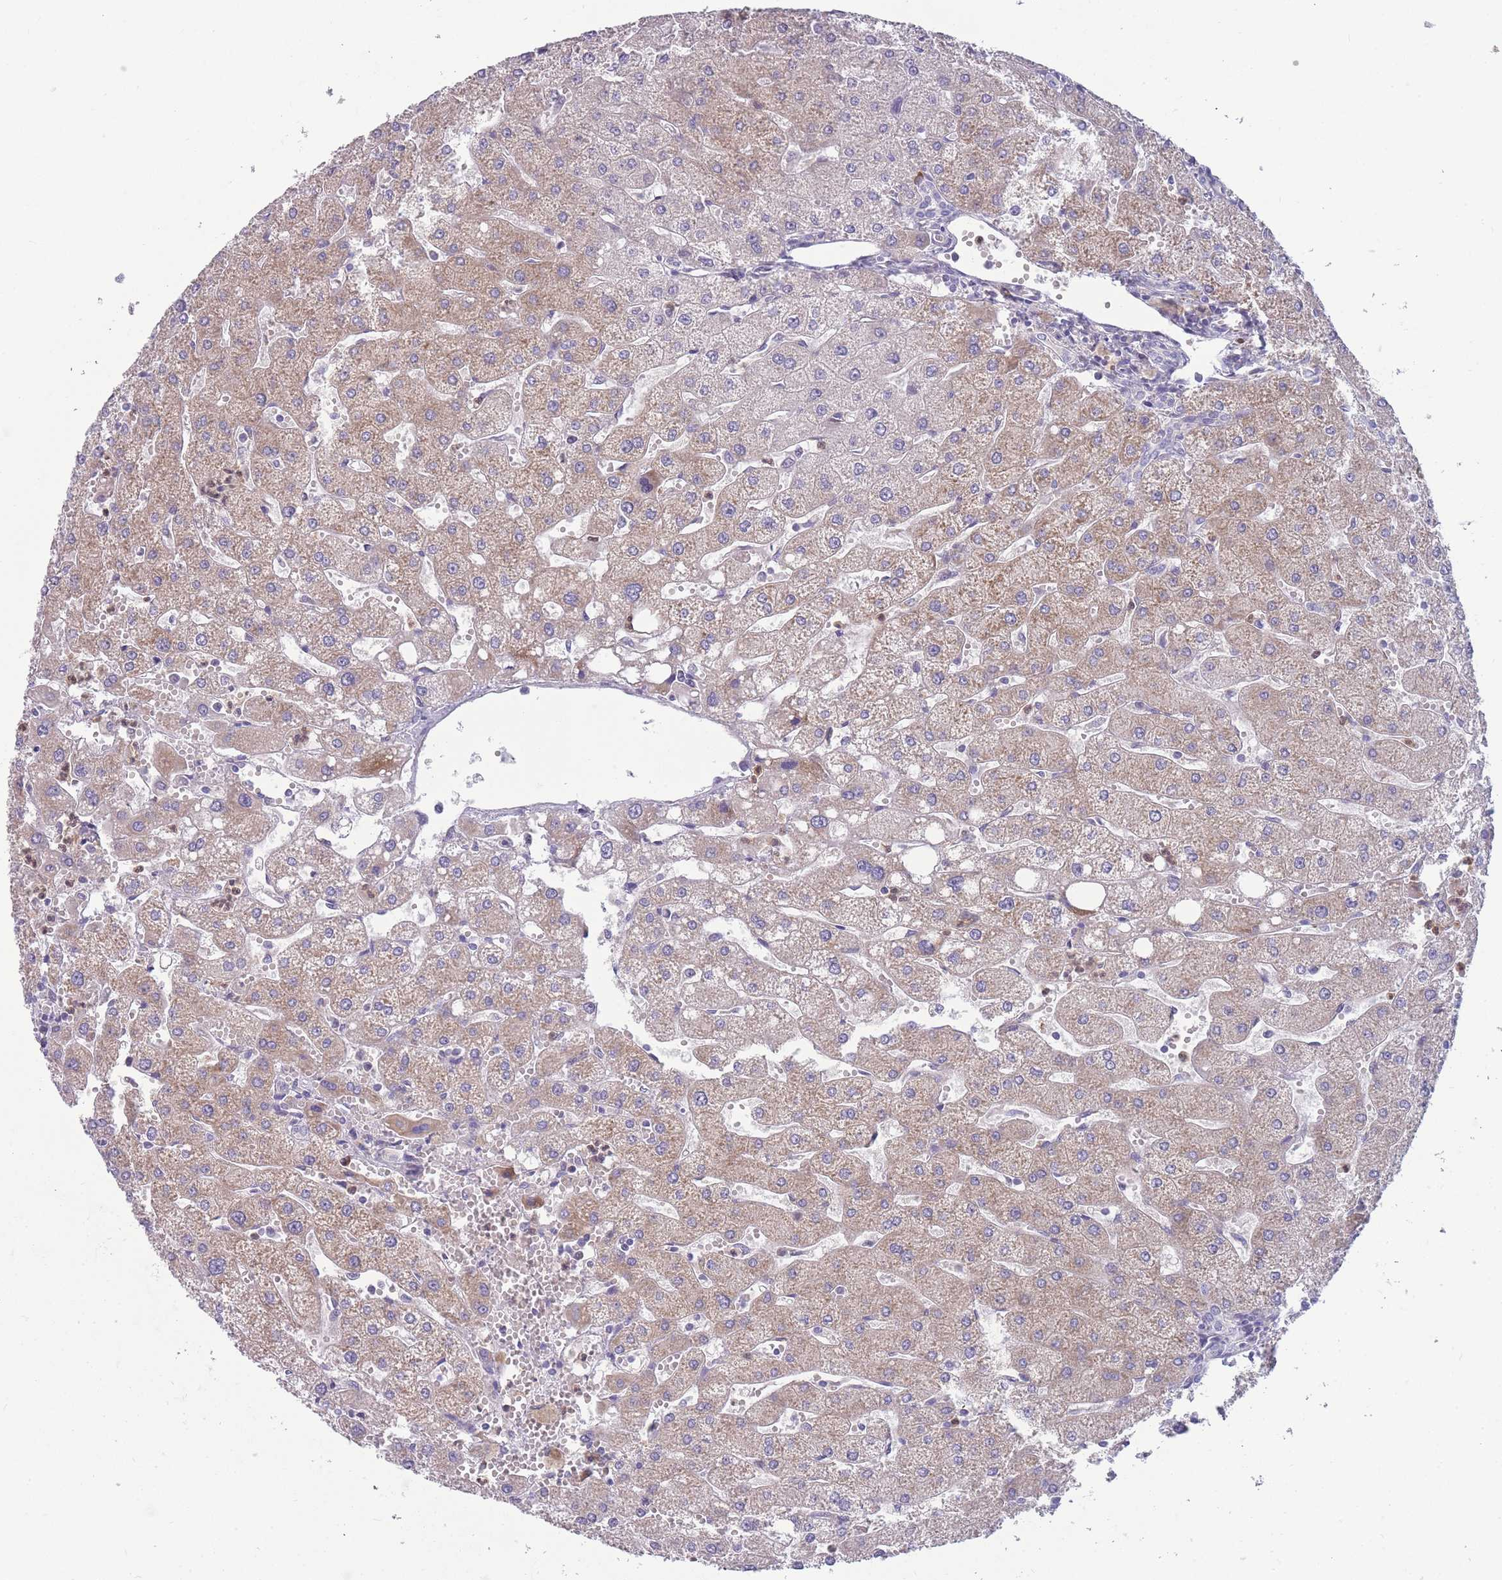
{"staining": {"intensity": "negative", "quantity": "none", "location": "none"}, "tissue": "liver", "cell_type": "Cholangiocytes", "image_type": "normal", "snomed": [{"axis": "morphology", "description": "Normal tissue, NOS"}, {"axis": "topography", "description": "Liver"}], "caption": "Immunohistochemical staining of unremarkable human liver displays no significant expression in cholangiocytes. Nuclei are stained in blue.", "gene": "NDUFAF6", "patient": {"sex": "male", "age": 67}}